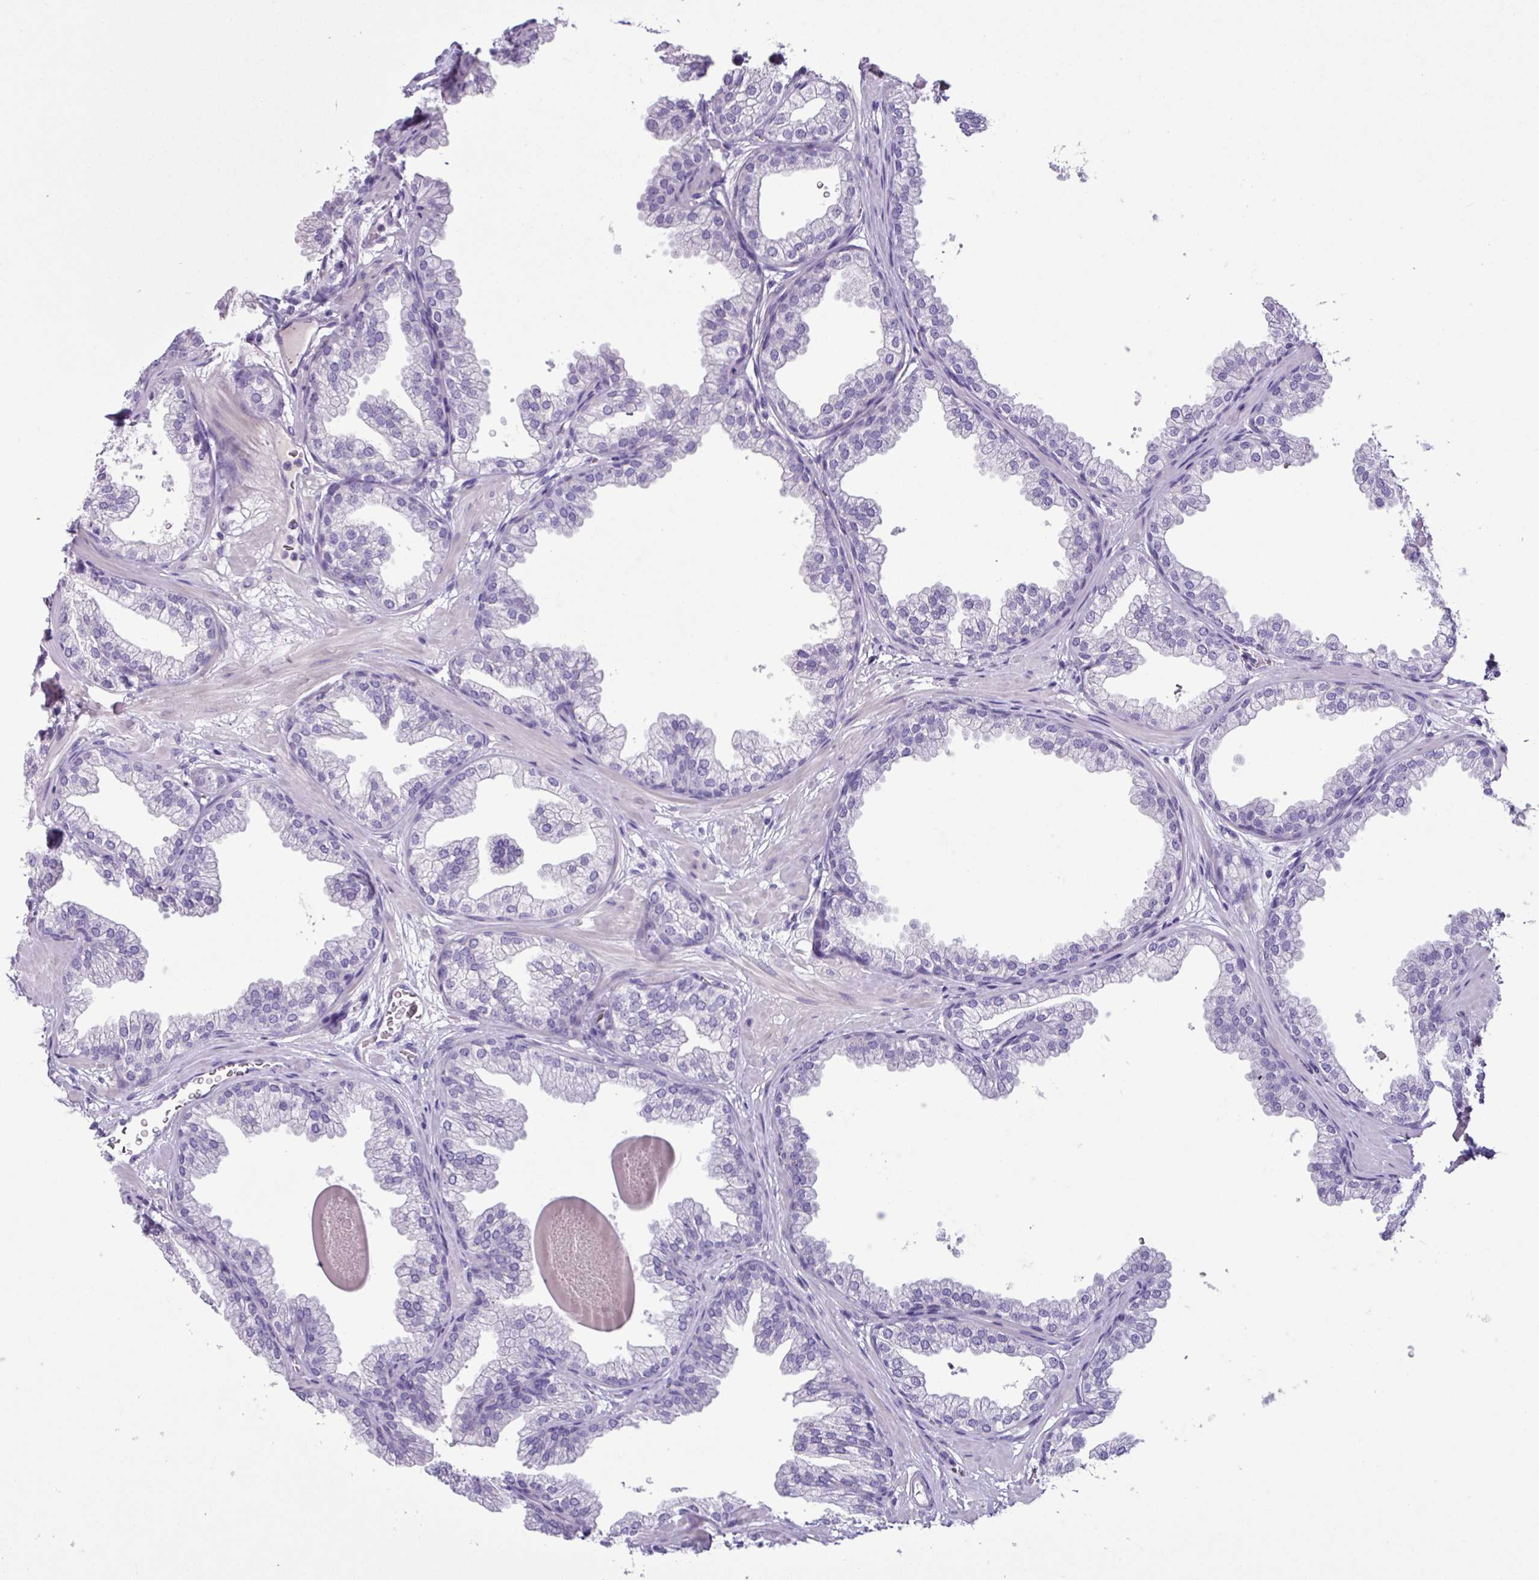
{"staining": {"intensity": "negative", "quantity": "none", "location": "none"}, "tissue": "prostate", "cell_type": "Glandular cells", "image_type": "normal", "snomed": [{"axis": "morphology", "description": "Normal tissue, NOS"}, {"axis": "topography", "description": "Prostate"}], "caption": "IHC image of benign prostate: prostate stained with DAB shows no significant protein staining in glandular cells. Brightfield microscopy of immunohistochemistry (IHC) stained with DAB (3,3'-diaminobenzidine) (brown) and hematoxylin (blue), captured at high magnification.", "gene": "CYSTM1", "patient": {"sex": "male", "age": 37}}